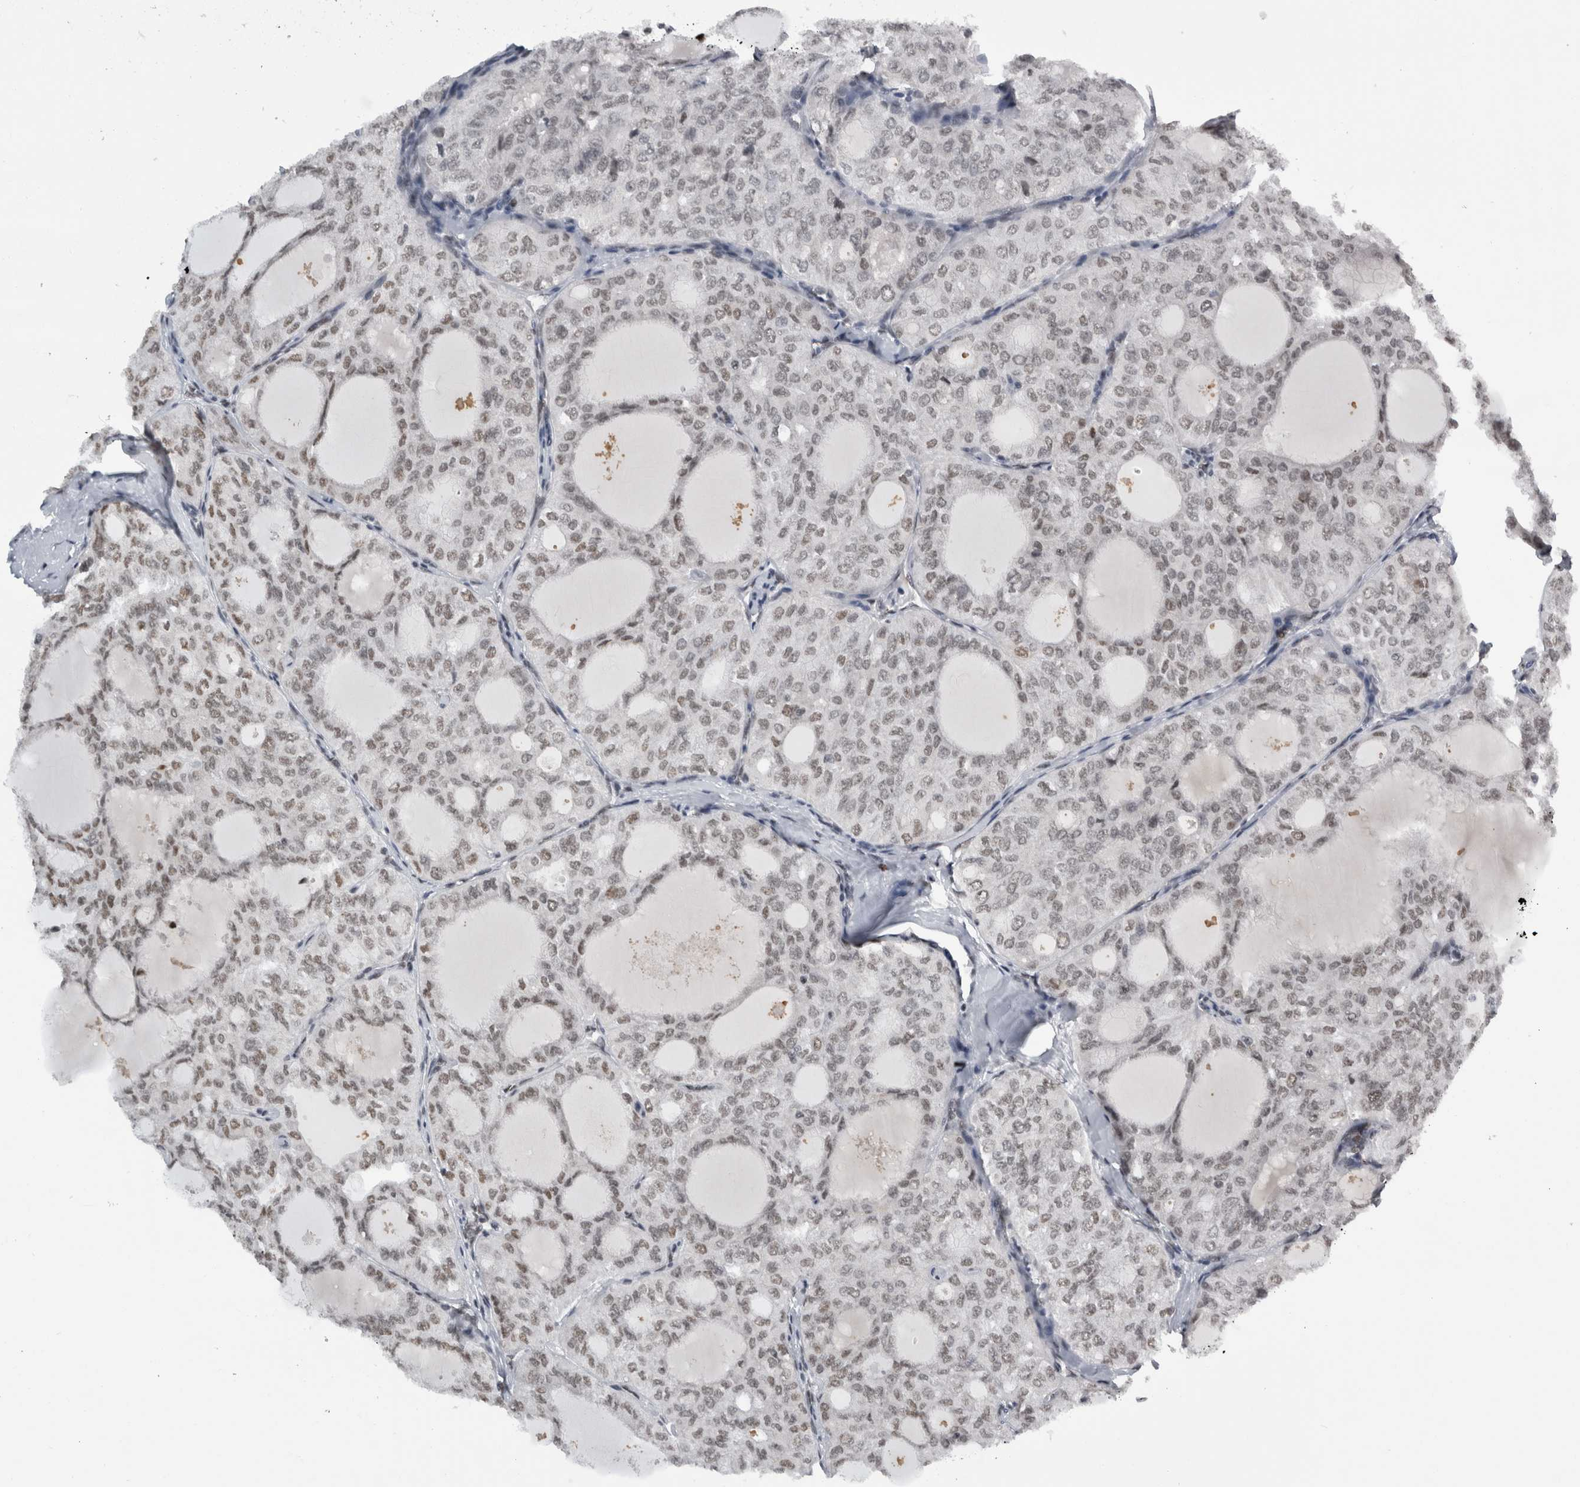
{"staining": {"intensity": "weak", "quantity": "25%-75%", "location": "nuclear"}, "tissue": "thyroid cancer", "cell_type": "Tumor cells", "image_type": "cancer", "snomed": [{"axis": "morphology", "description": "Follicular adenoma carcinoma, NOS"}, {"axis": "topography", "description": "Thyroid gland"}], "caption": "Immunohistochemical staining of human follicular adenoma carcinoma (thyroid) demonstrates low levels of weak nuclear staining in about 25%-75% of tumor cells.", "gene": "ZSCAN2", "patient": {"sex": "male", "age": 75}}